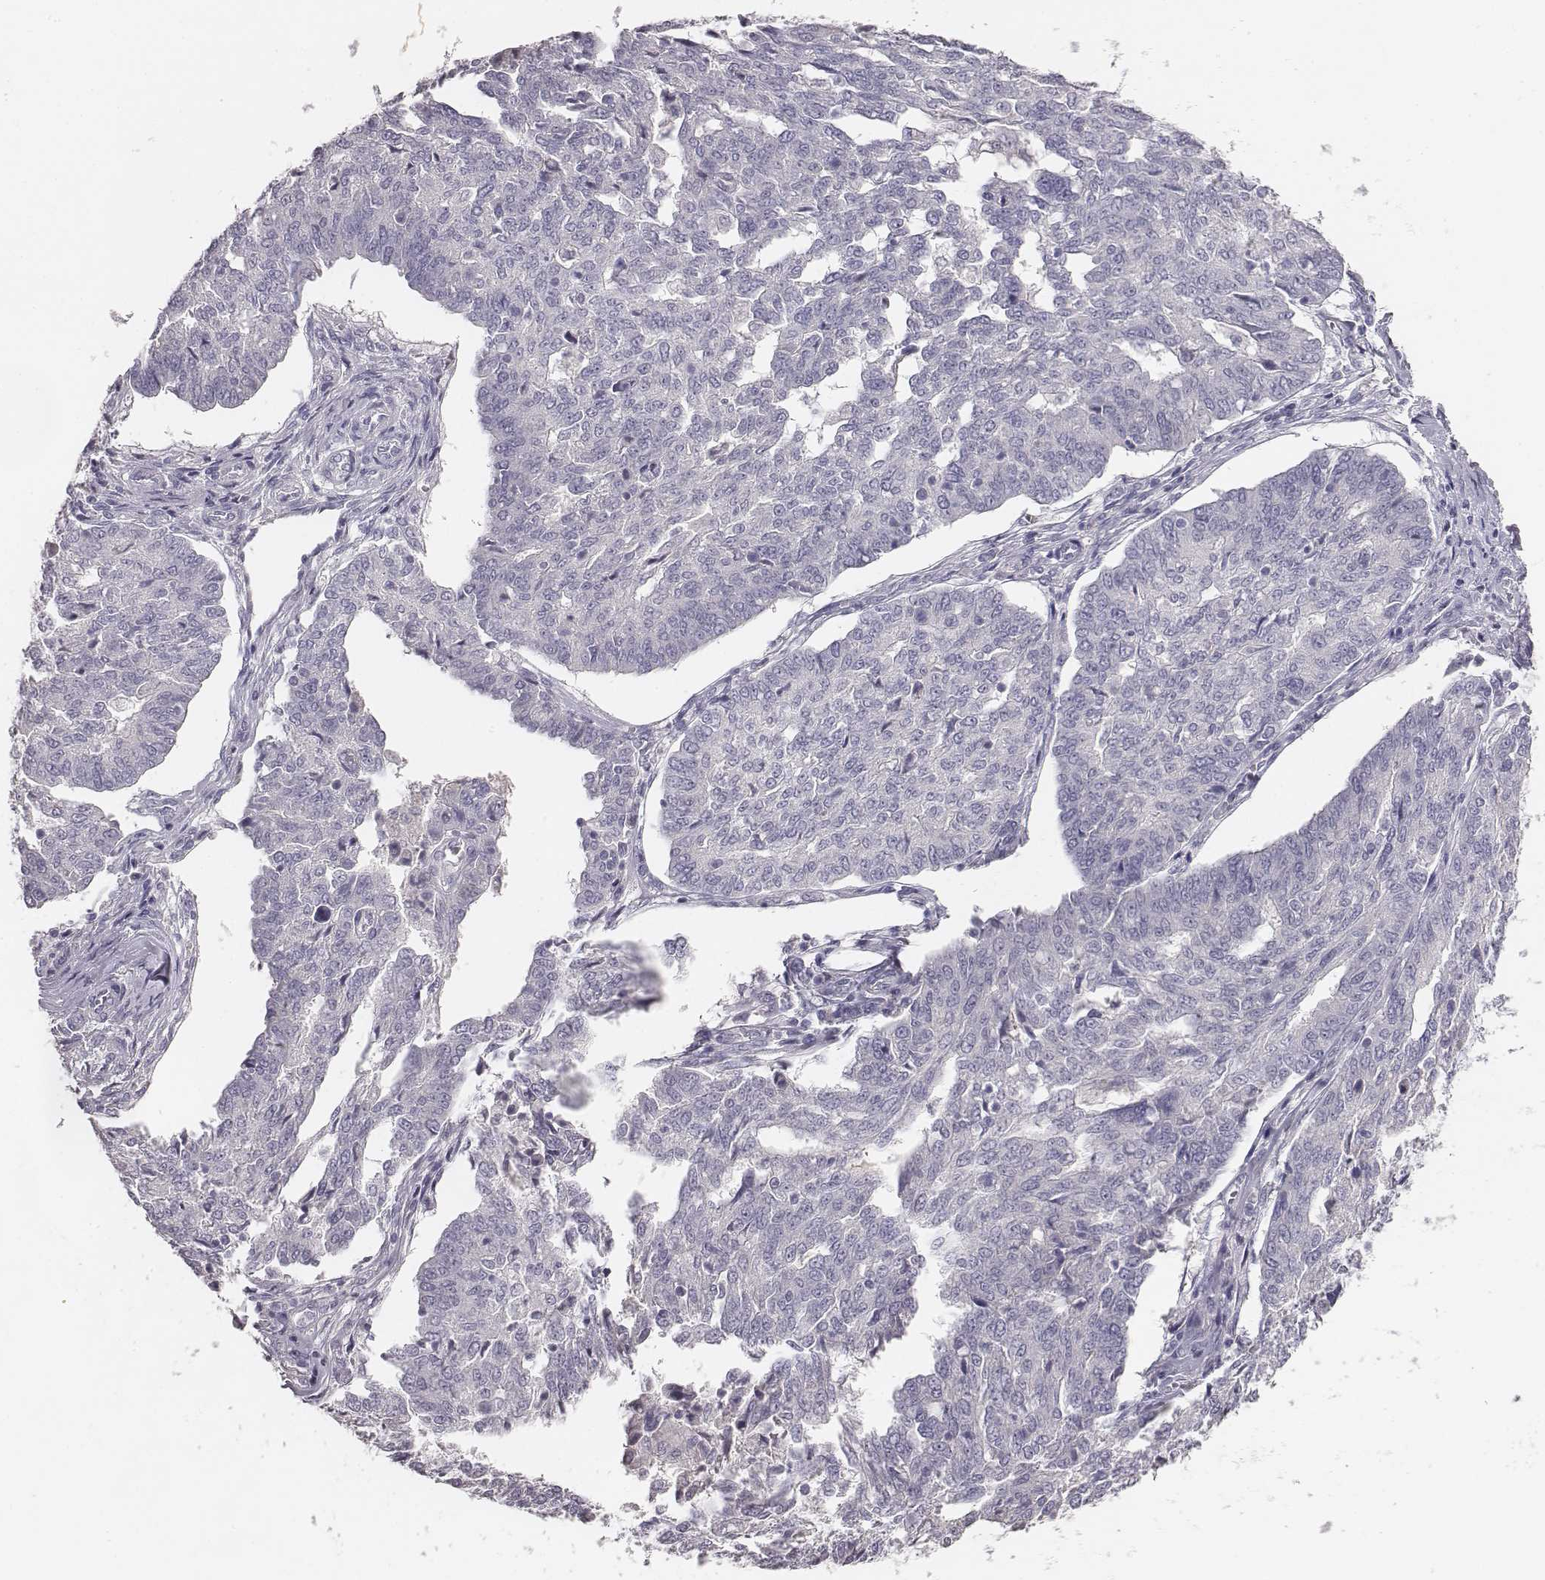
{"staining": {"intensity": "negative", "quantity": "none", "location": "none"}, "tissue": "ovarian cancer", "cell_type": "Tumor cells", "image_type": "cancer", "snomed": [{"axis": "morphology", "description": "Cystadenocarcinoma, serous, NOS"}, {"axis": "topography", "description": "Ovary"}], "caption": "This is an IHC photomicrograph of ovarian serous cystadenocarcinoma. There is no expression in tumor cells.", "gene": "MYH6", "patient": {"sex": "female", "age": 67}}